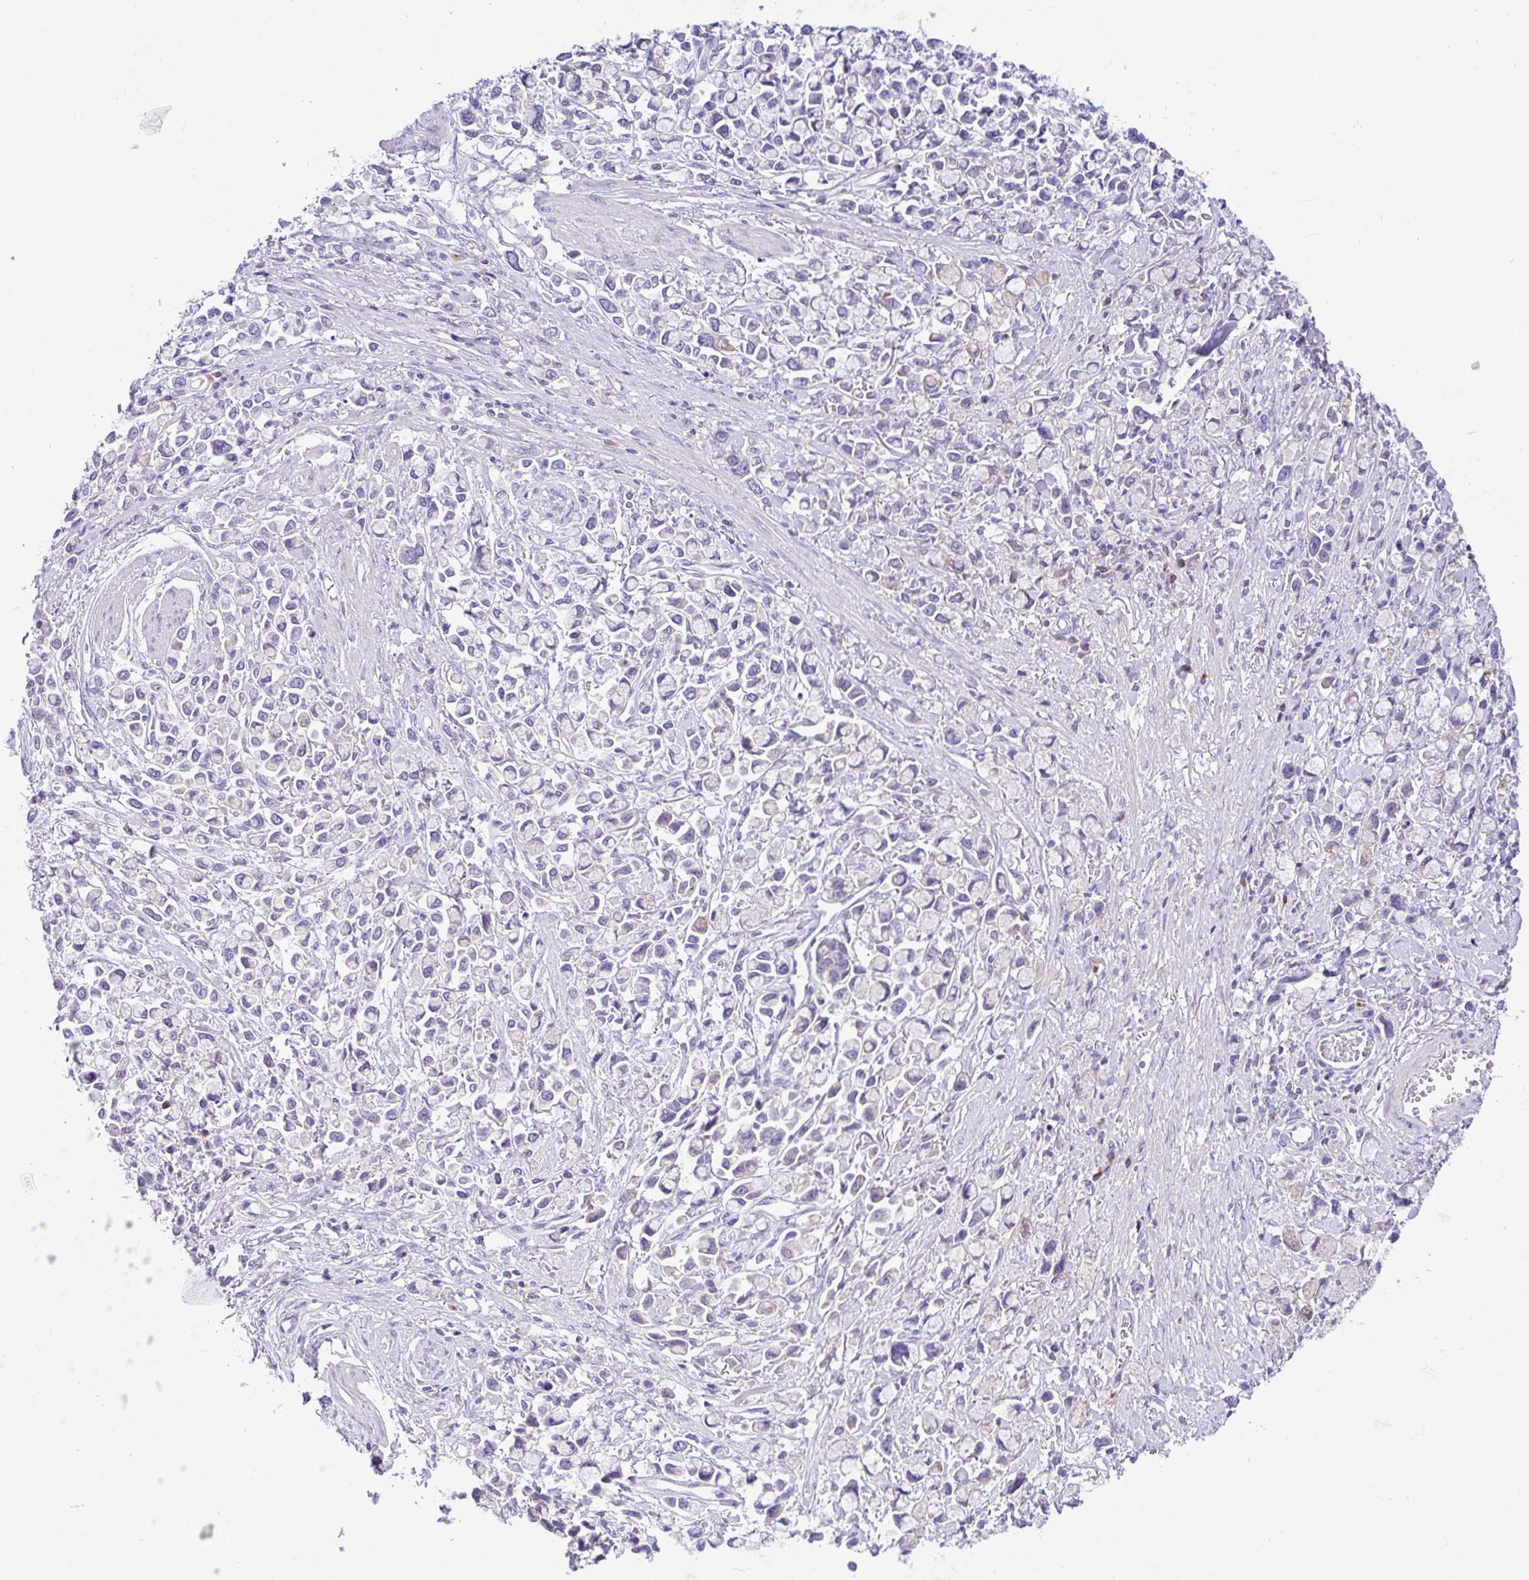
{"staining": {"intensity": "moderate", "quantity": "<25%", "location": "cytoplasmic/membranous"}, "tissue": "stomach cancer", "cell_type": "Tumor cells", "image_type": "cancer", "snomed": [{"axis": "morphology", "description": "Adenocarcinoma, NOS"}, {"axis": "topography", "description": "Stomach"}], "caption": "Immunohistochemical staining of stomach adenocarcinoma demonstrates low levels of moderate cytoplasmic/membranous staining in approximately <25% of tumor cells.", "gene": "FBXL20", "patient": {"sex": "female", "age": 81}}